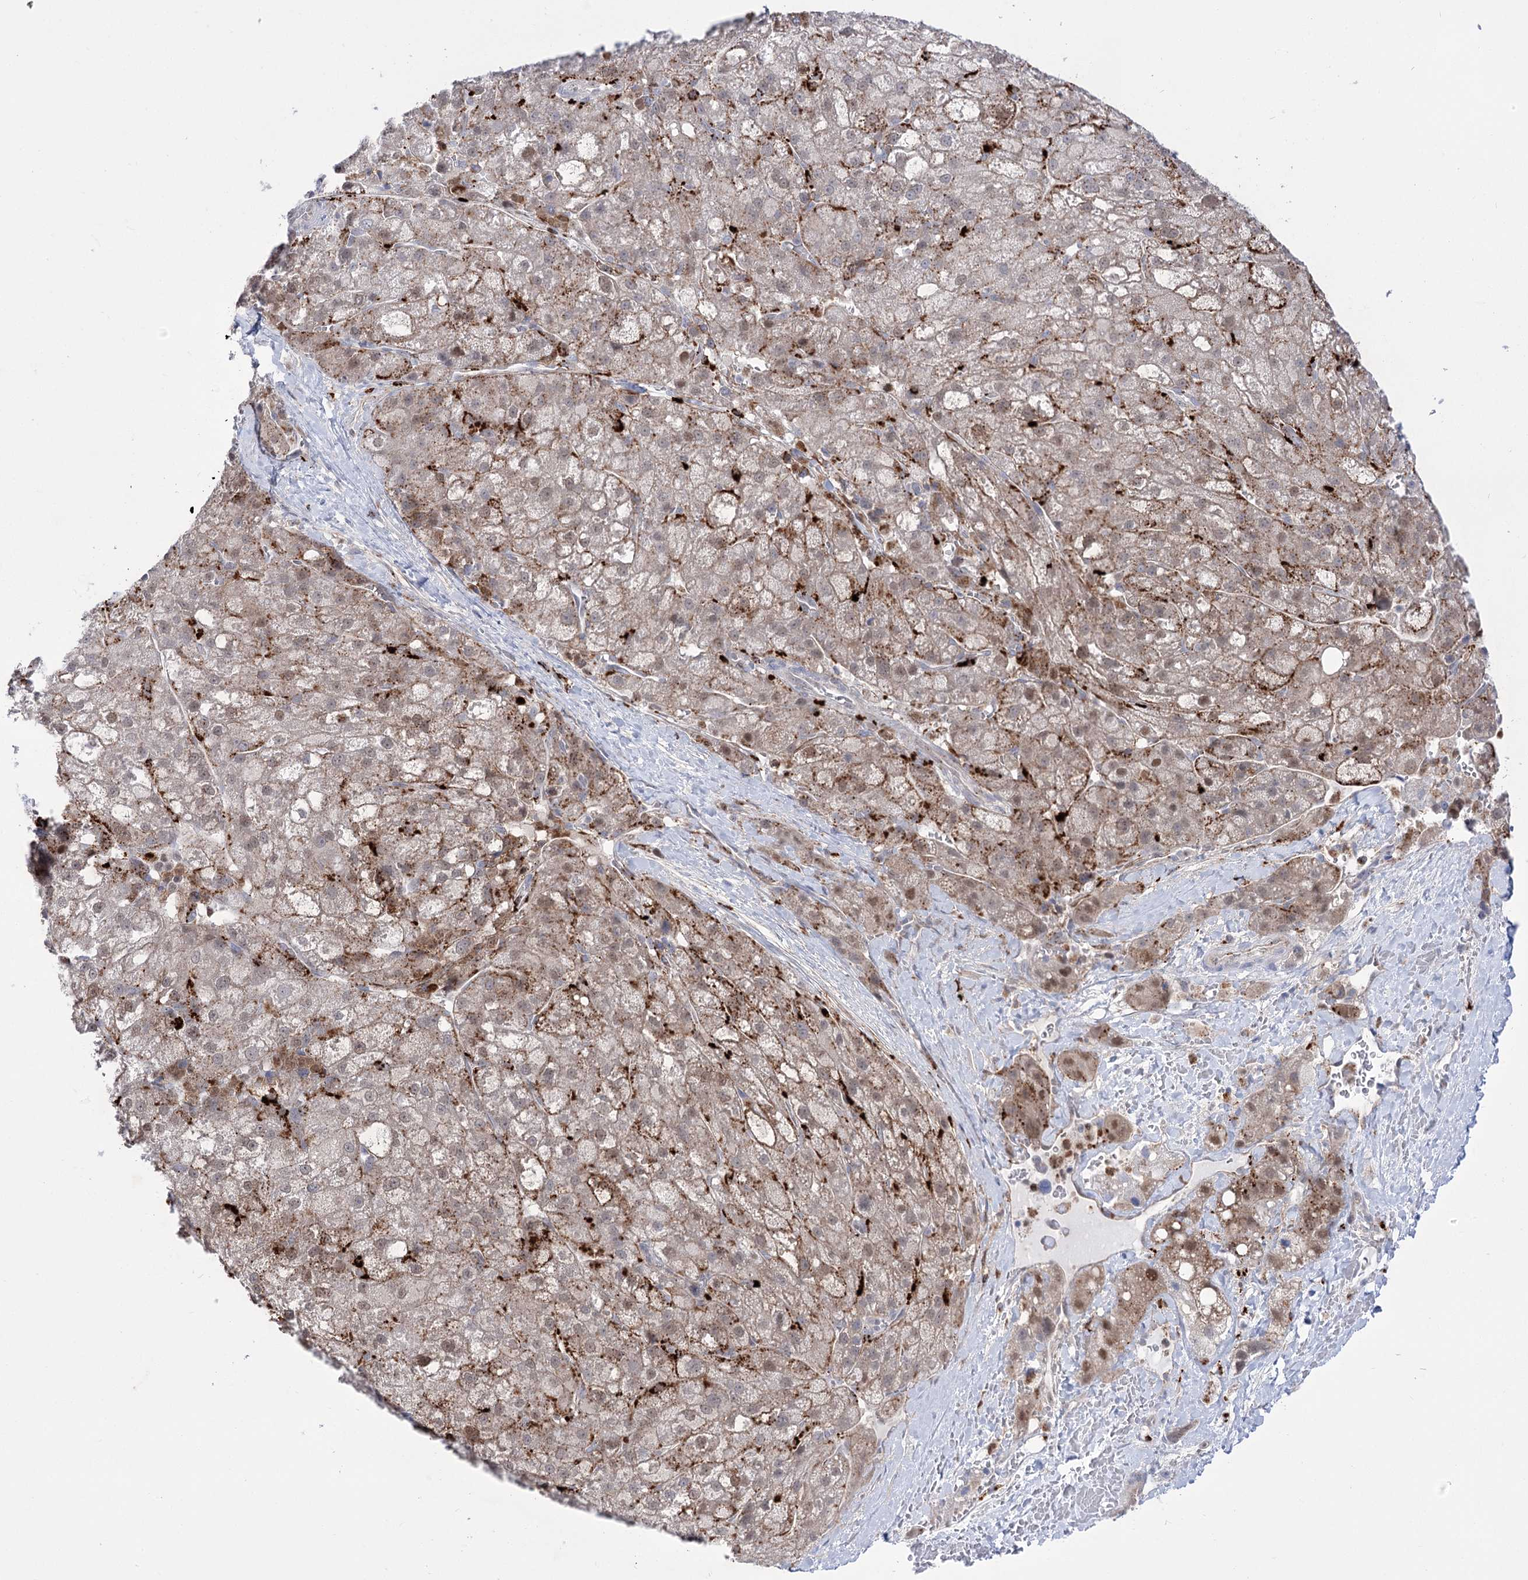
{"staining": {"intensity": "weak", "quantity": ">75%", "location": "cytoplasmic/membranous,nuclear"}, "tissue": "liver cancer", "cell_type": "Tumor cells", "image_type": "cancer", "snomed": [{"axis": "morphology", "description": "Normal tissue, NOS"}, {"axis": "morphology", "description": "Carcinoma, Hepatocellular, NOS"}, {"axis": "topography", "description": "Liver"}], "caption": "Human liver cancer (hepatocellular carcinoma) stained for a protein (brown) exhibits weak cytoplasmic/membranous and nuclear positive expression in approximately >75% of tumor cells.", "gene": "SIAE", "patient": {"sex": "male", "age": 57}}